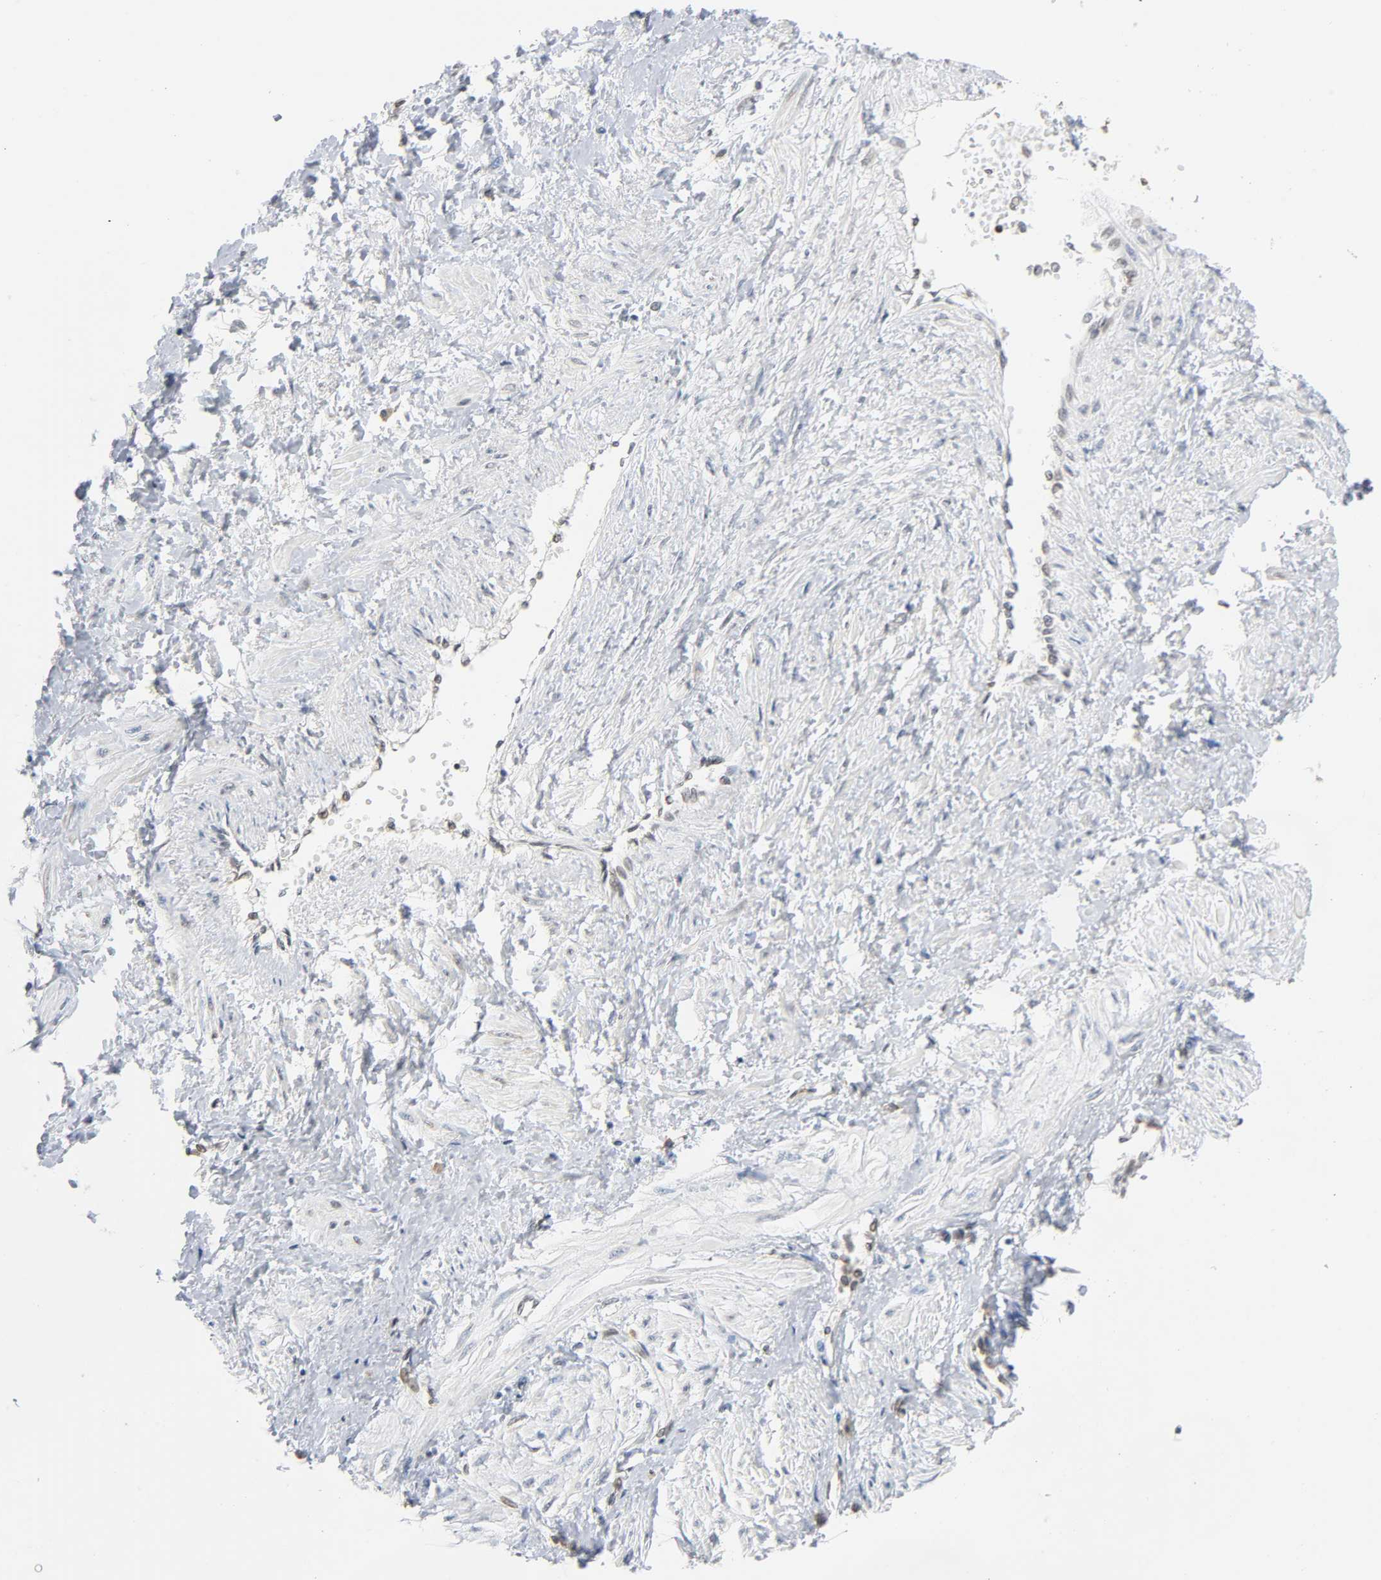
{"staining": {"intensity": "moderate", "quantity": ">75%", "location": "nuclear"}, "tissue": "smooth muscle", "cell_type": "Smooth muscle cells", "image_type": "normal", "snomed": [{"axis": "morphology", "description": "Normal tissue, NOS"}, {"axis": "topography", "description": "Smooth muscle"}, {"axis": "topography", "description": "Uterus"}], "caption": "Smooth muscle stained for a protein displays moderate nuclear positivity in smooth muscle cells.", "gene": "SUMO1", "patient": {"sex": "female", "age": 39}}